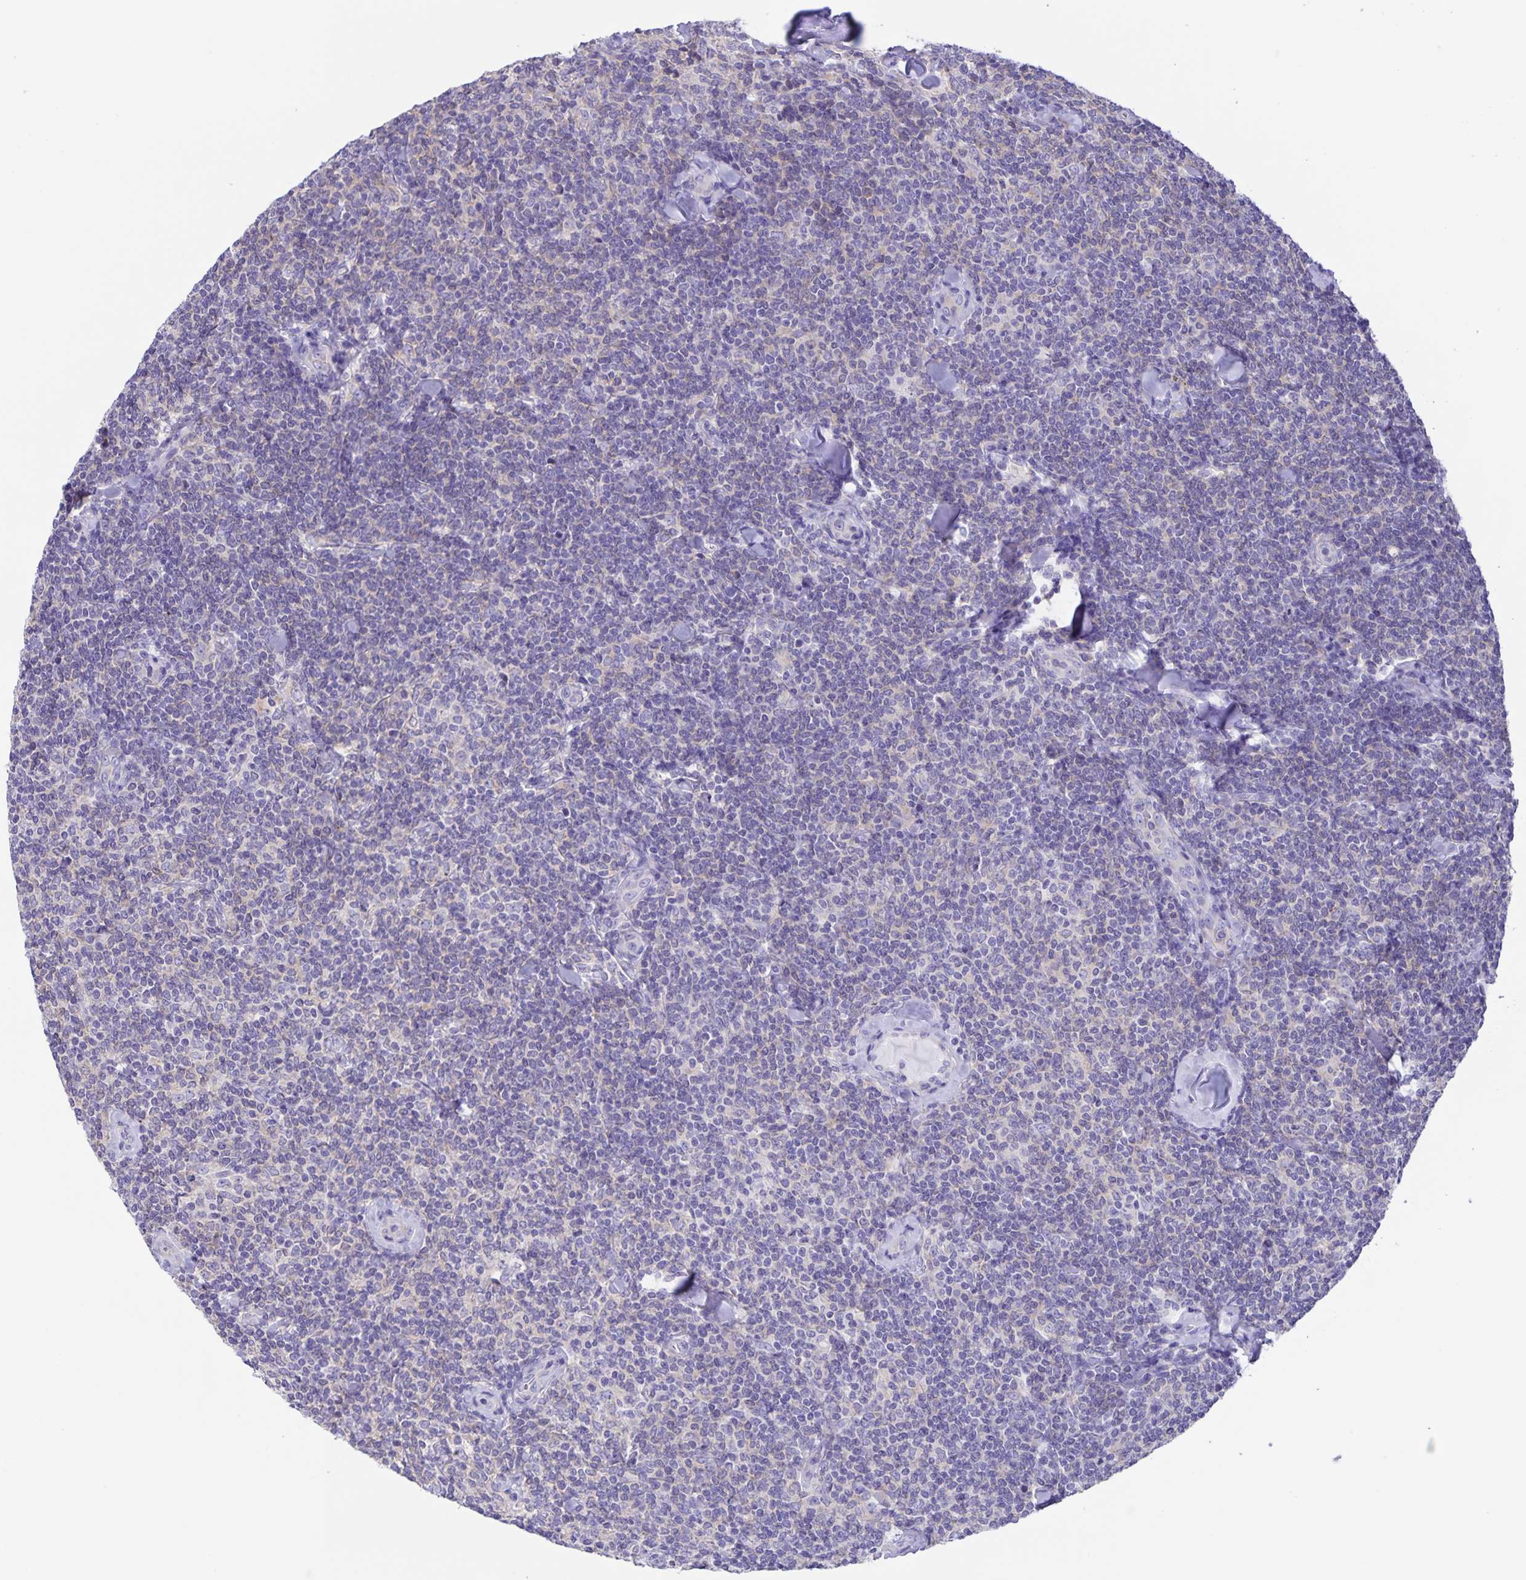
{"staining": {"intensity": "negative", "quantity": "none", "location": "none"}, "tissue": "lymphoma", "cell_type": "Tumor cells", "image_type": "cancer", "snomed": [{"axis": "morphology", "description": "Malignant lymphoma, non-Hodgkin's type, Low grade"}, {"axis": "topography", "description": "Lymph node"}], "caption": "Tumor cells are negative for brown protein staining in malignant lymphoma, non-Hodgkin's type (low-grade).", "gene": "CAPSL", "patient": {"sex": "female", "age": 56}}